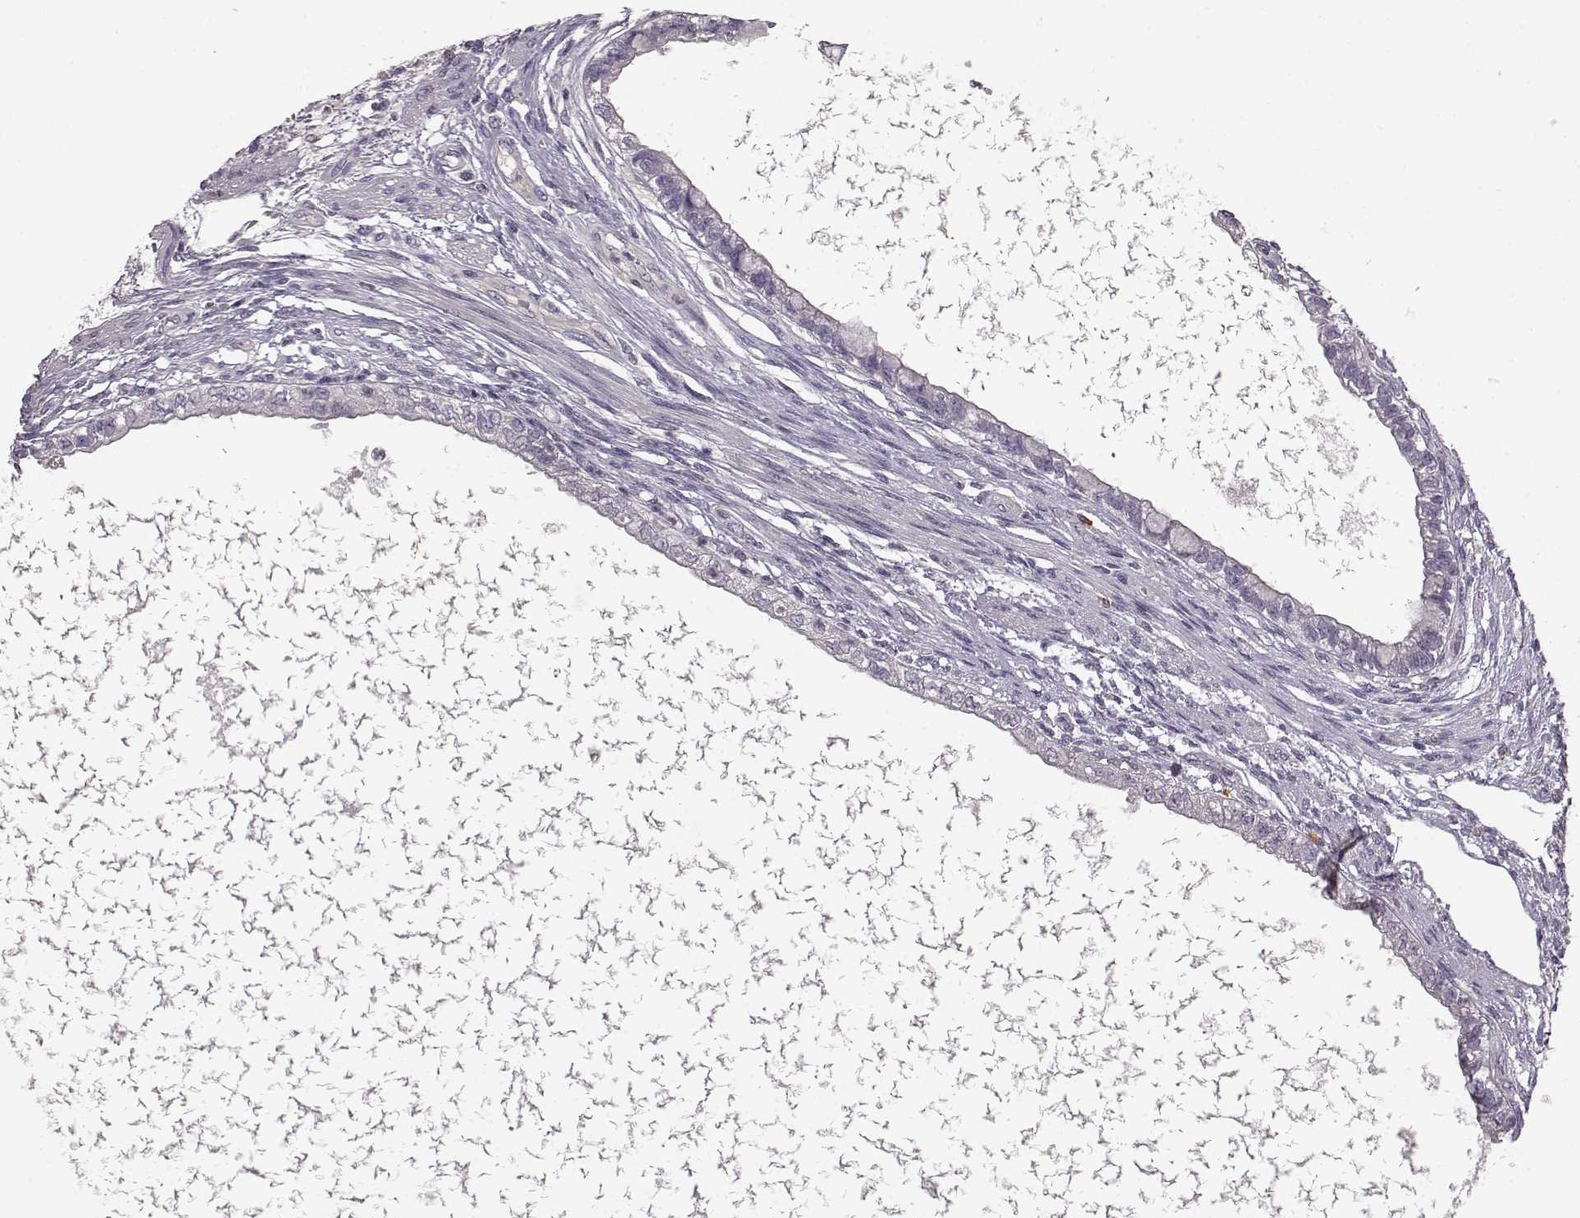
{"staining": {"intensity": "negative", "quantity": "none", "location": "none"}, "tissue": "testis cancer", "cell_type": "Tumor cells", "image_type": "cancer", "snomed": [{"axis": "morphology", "description": "Carcinoma, Embryonal, NOS"}, {"axis": "topography", "description": "Testis"}], "caption": "Tumor cells show no significant protein expression in testis embryonal carcinoma. (DAB immunohistochemistry (IHC) with hematoxylin counter stain).", "gene": "GHR", "patient": {"sex": "male", "age": 26}}